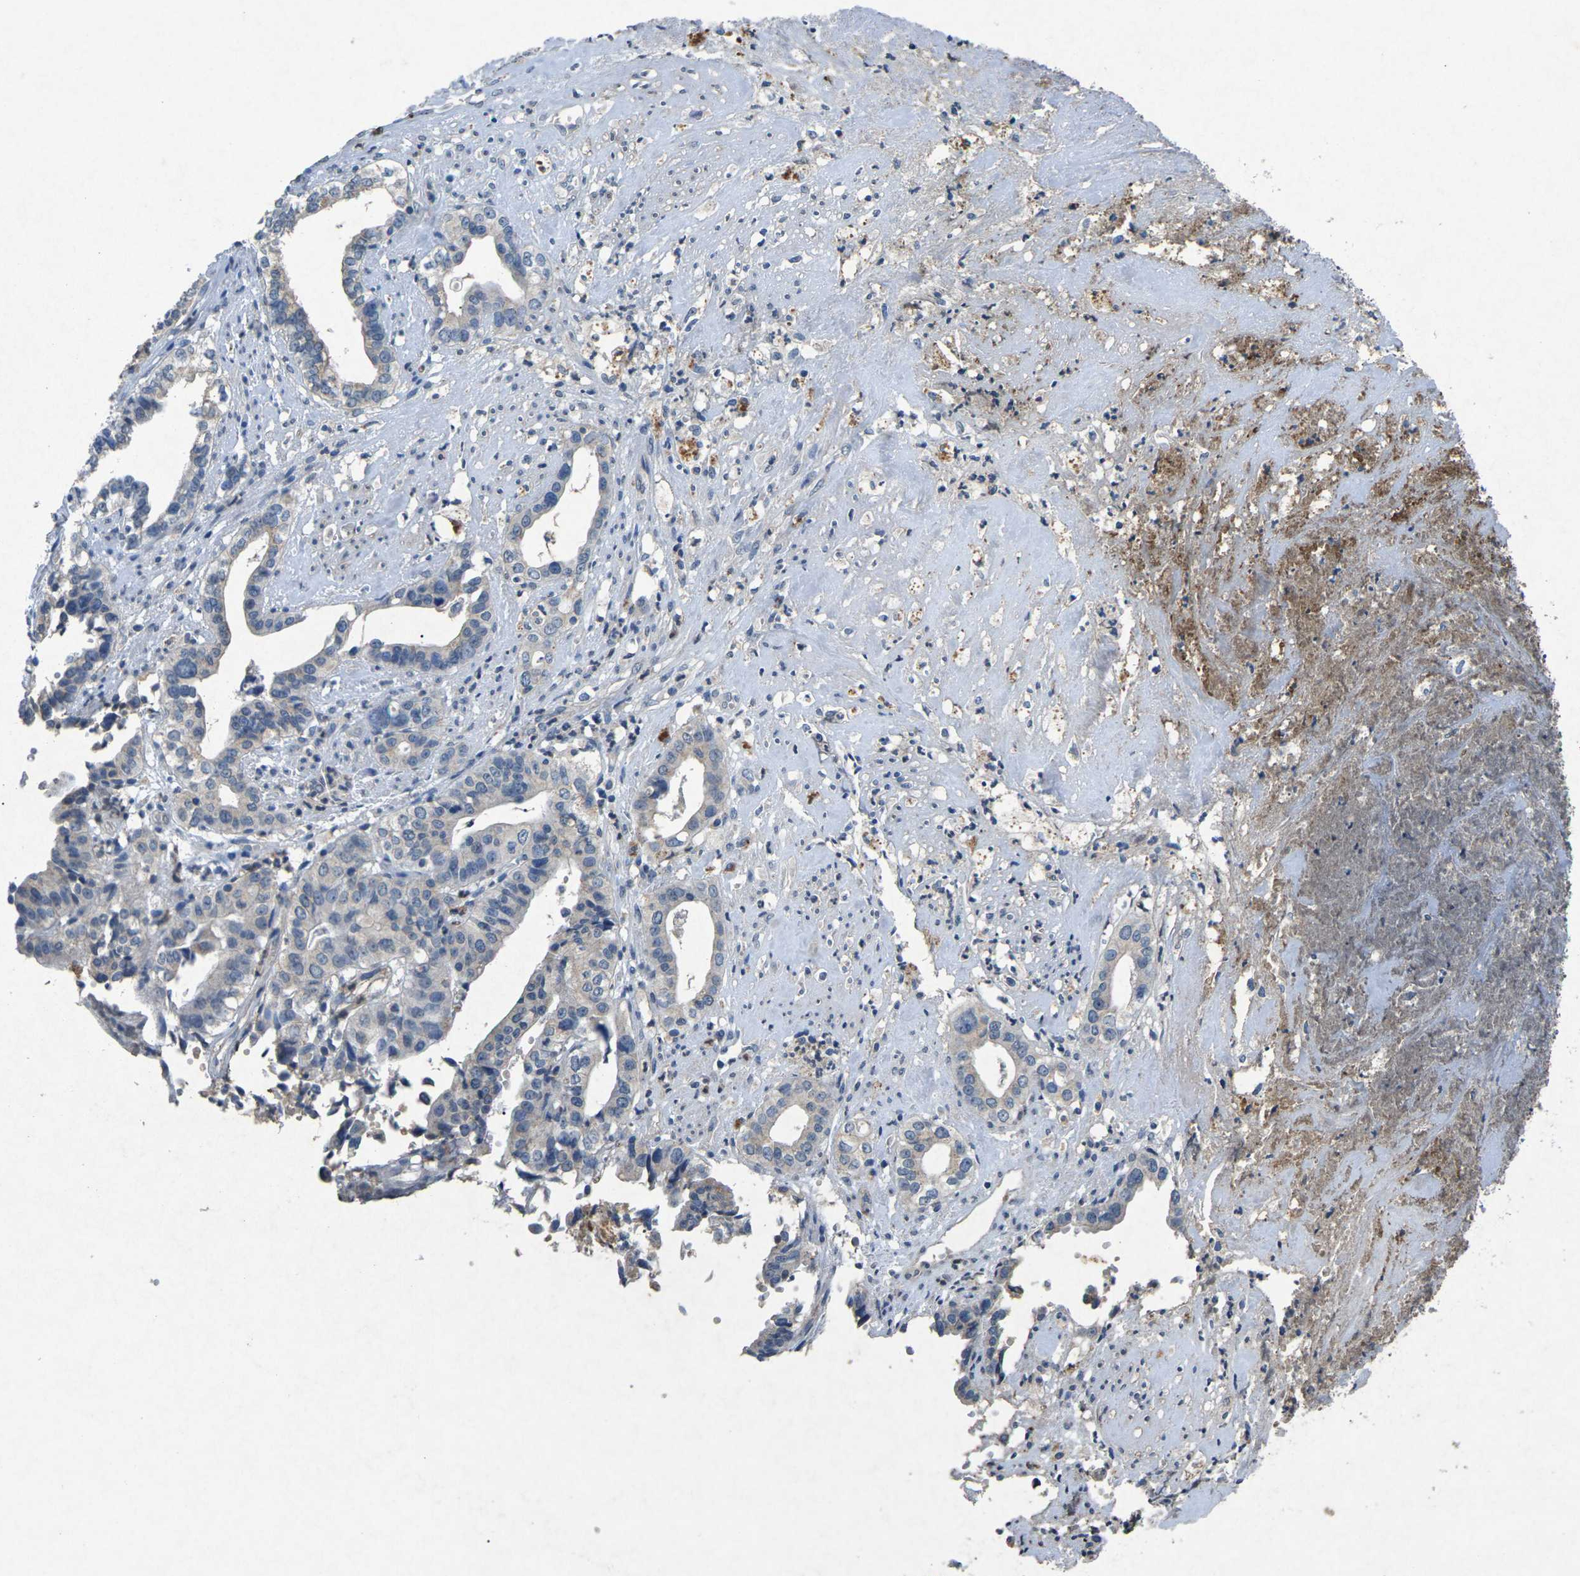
{"staining": {"intensity": "weak", "quantity": "<25%", "location": "cytoplasmic/membranous"}, "tissue": "liver cancer", "cell_type": "Tumor cells", "image_type": "cancer", "snomed": [{"axis": "morphology", "description": "Cholangiocarcinoma"}, {"axis": "topography", "description": "Liver"}], "caption": "Immunohistochemistry (IHC) of liver cancer exhibits no positivity in tumor cells.", "gene": "PLG", "patient": {"sex": "female", "age": 61}}